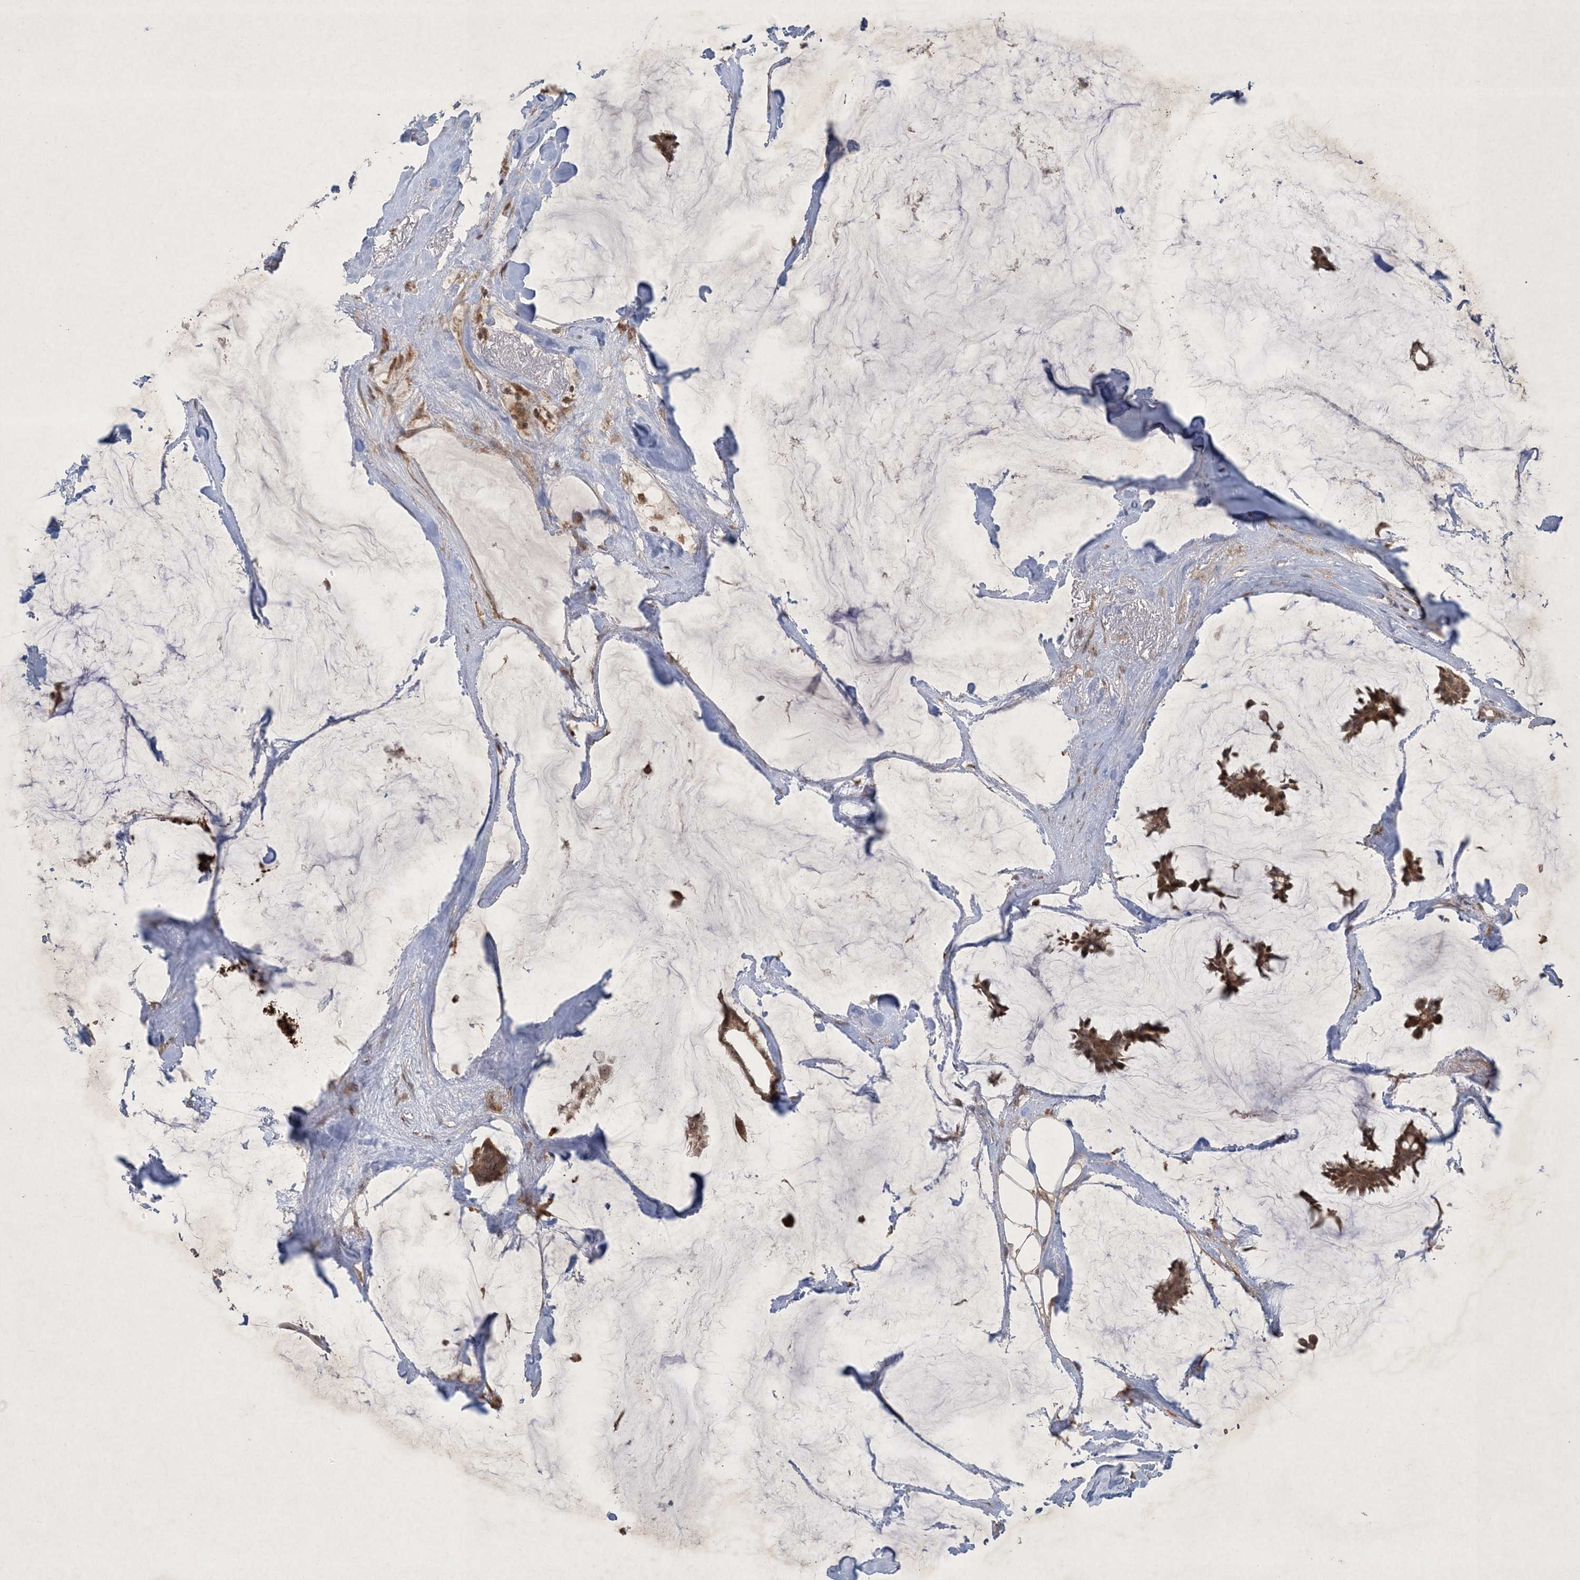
{"staining": {"intensity": "moderate", "quantity": ">75%", "location": "cytoplasmic/membranous,nuclear"}, "tissue": "breast cancer", "cell_type": "Tumor cells", "image_type": "cancer", "snomed": [{"axis": "morphology", "description": "Duct carcinoma"}, {"axis": "topography", "description": "Breast"}], "caption": "IHC of breast intraductal carcinoma reveals medium levels of moderate cytoplasmic/membranous and nuclear staining in approximately >75% of tumor cells.", "gene": "NRBP2", "patient": {"sex": "female", "age": 93}}